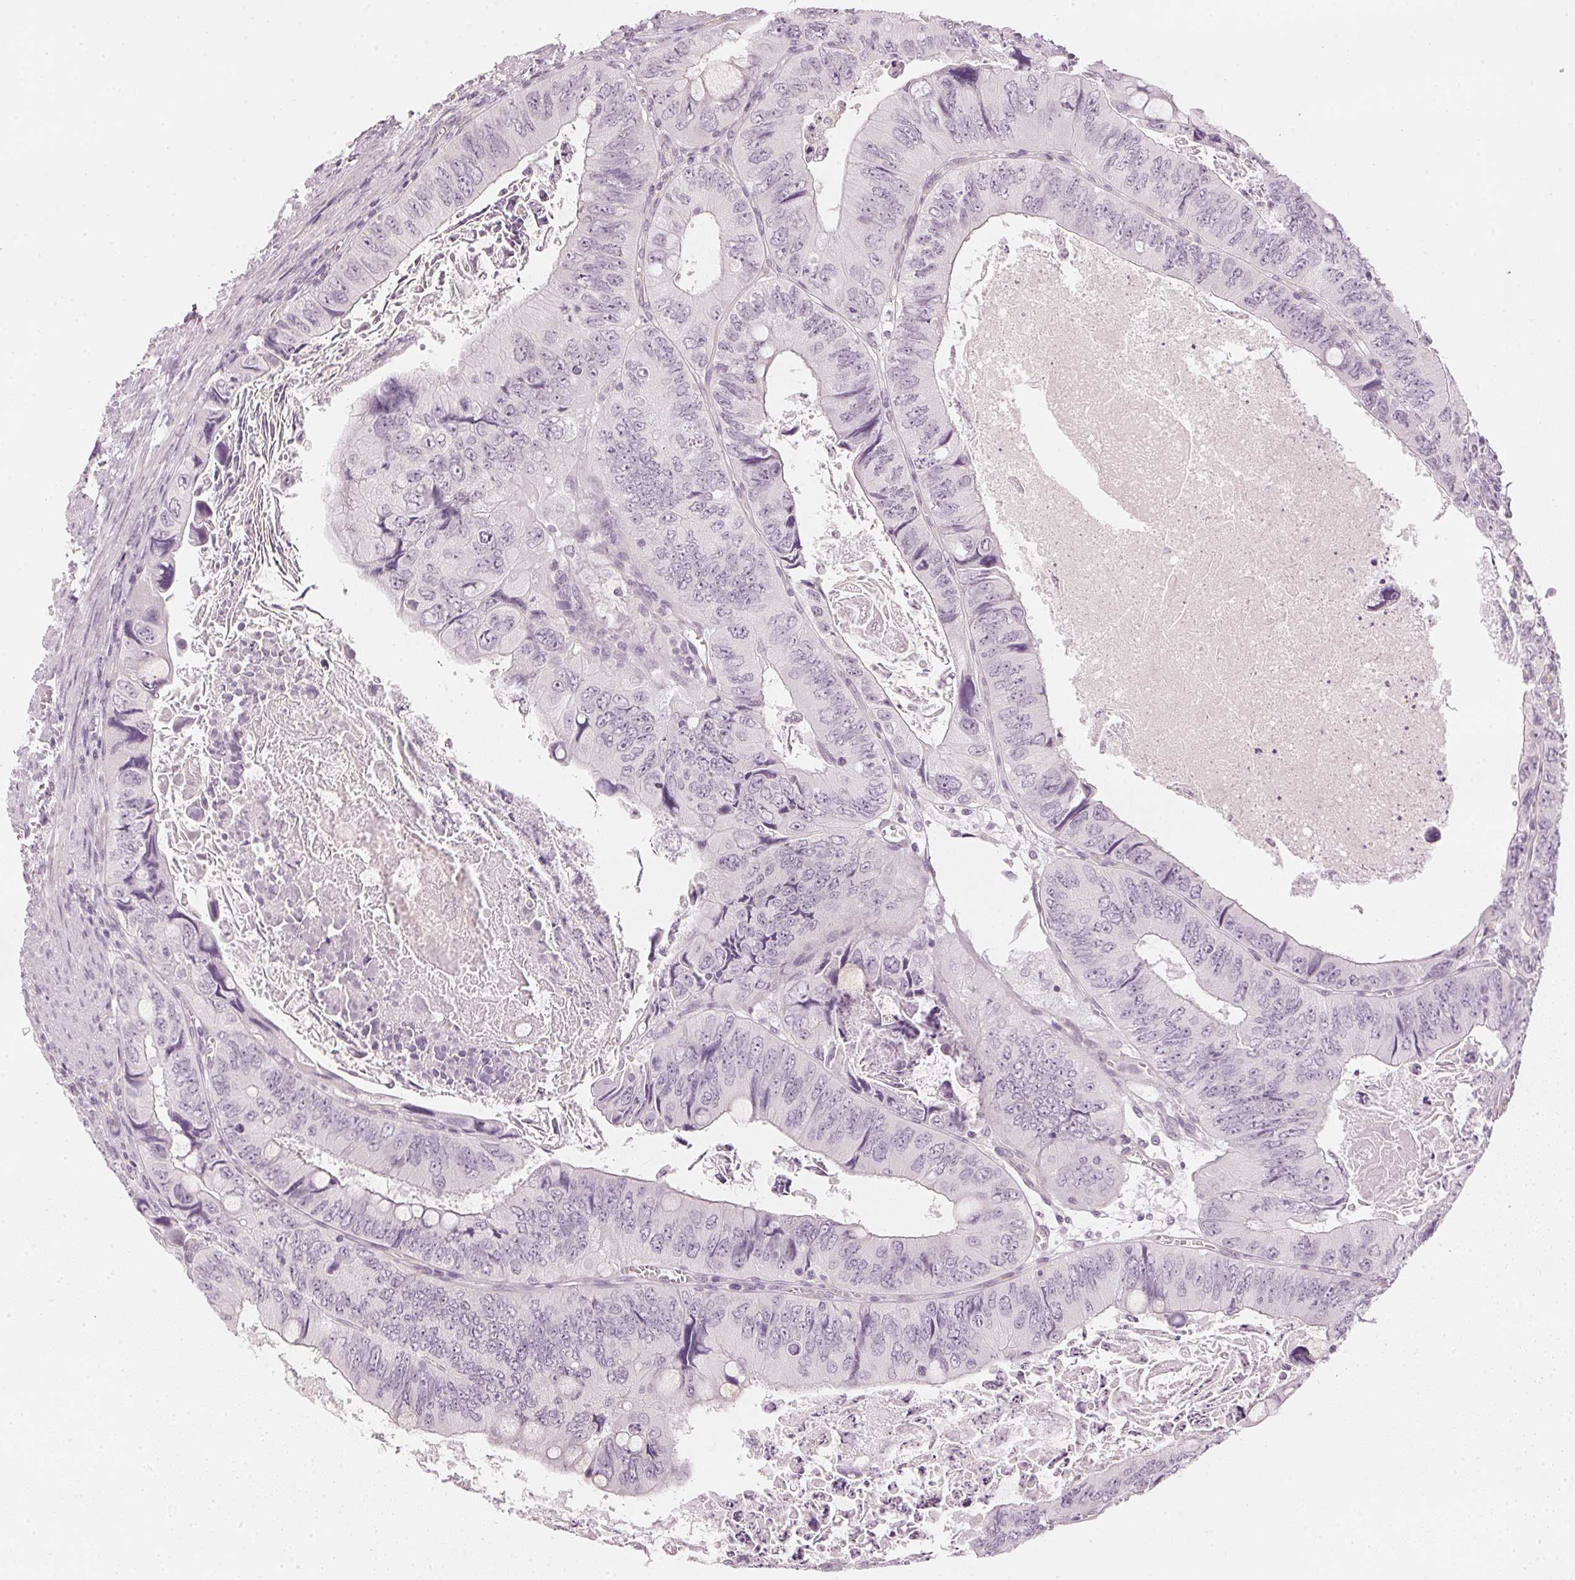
{"staining": {"intensity": "negative", "quantity": "none", "location": "none"}, "tissue": "colorectal cancer", "cell_type": "Tumor cells", "image_type": "cancer", "snomed": [{"axis": "morphology", "description": "Adenocarcinoma, NOS"}, {"axis": "topography", "description": "Colon"}], "caption": "This is an immunohistochemistry micrograph of colorectal cancer. There is no staining in tumor cells.", "gene": "APLP1", "patient": {"sex": "female", "age": 84}}